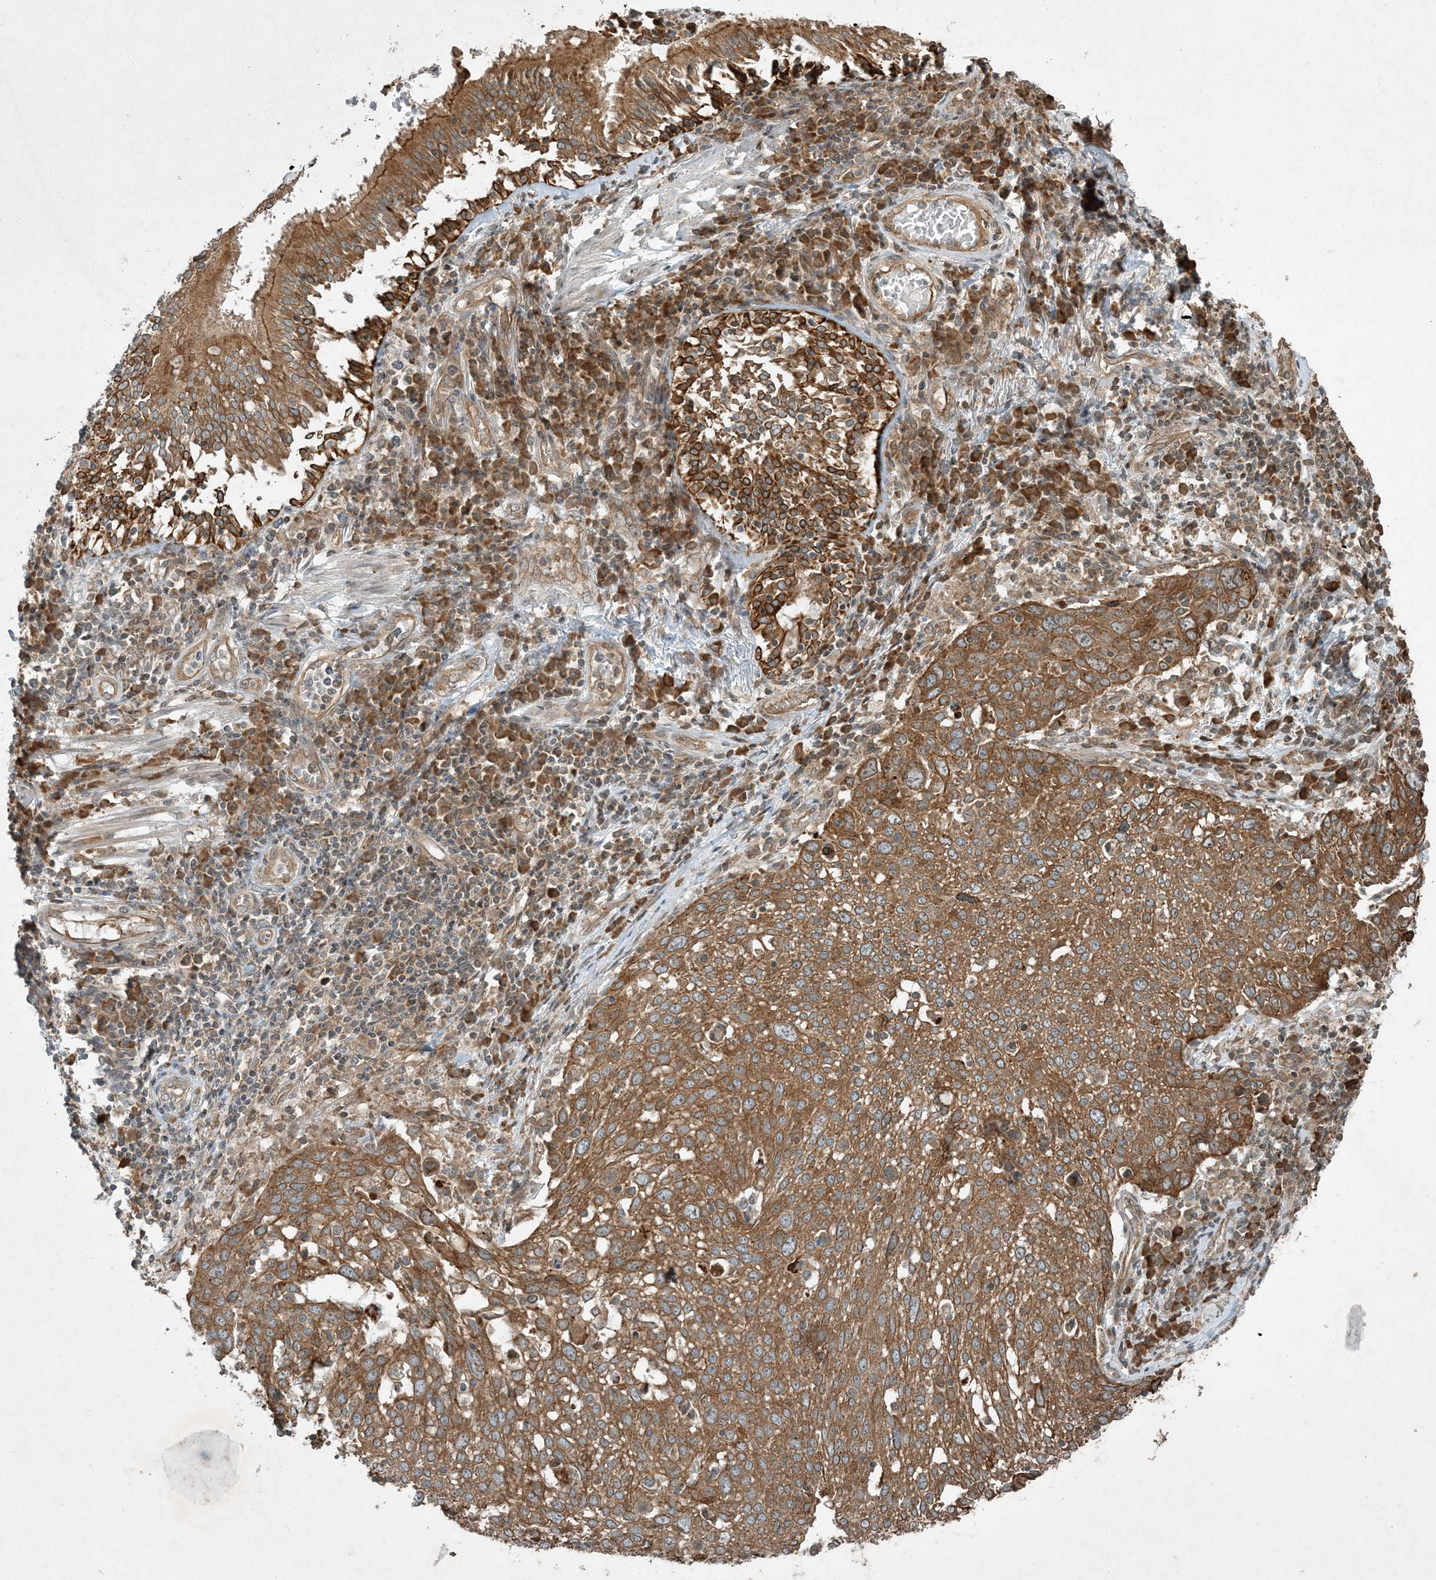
{"staining": {"intensity": "moderate", "quantity": ">75%", "location": "cytoplasmic/membranous"}, "tissue": "lung cancer", "cell_type": "Tumor cells", "image_type": "cancer", "snomed": [{"axis": "morphology", "description": "Squamous cell carcinoma, NOS"}, {"axis": "topography", "description": "Lung"}], "caption": "Tumor cells exhibit medium levels of moderate cytoplasmic/membranous positivity in about >75% of cells in lung cancer (squamous cell carcinoma).", "gene": "COMMD8", "patient": {"sex": "male", "age": 65}}